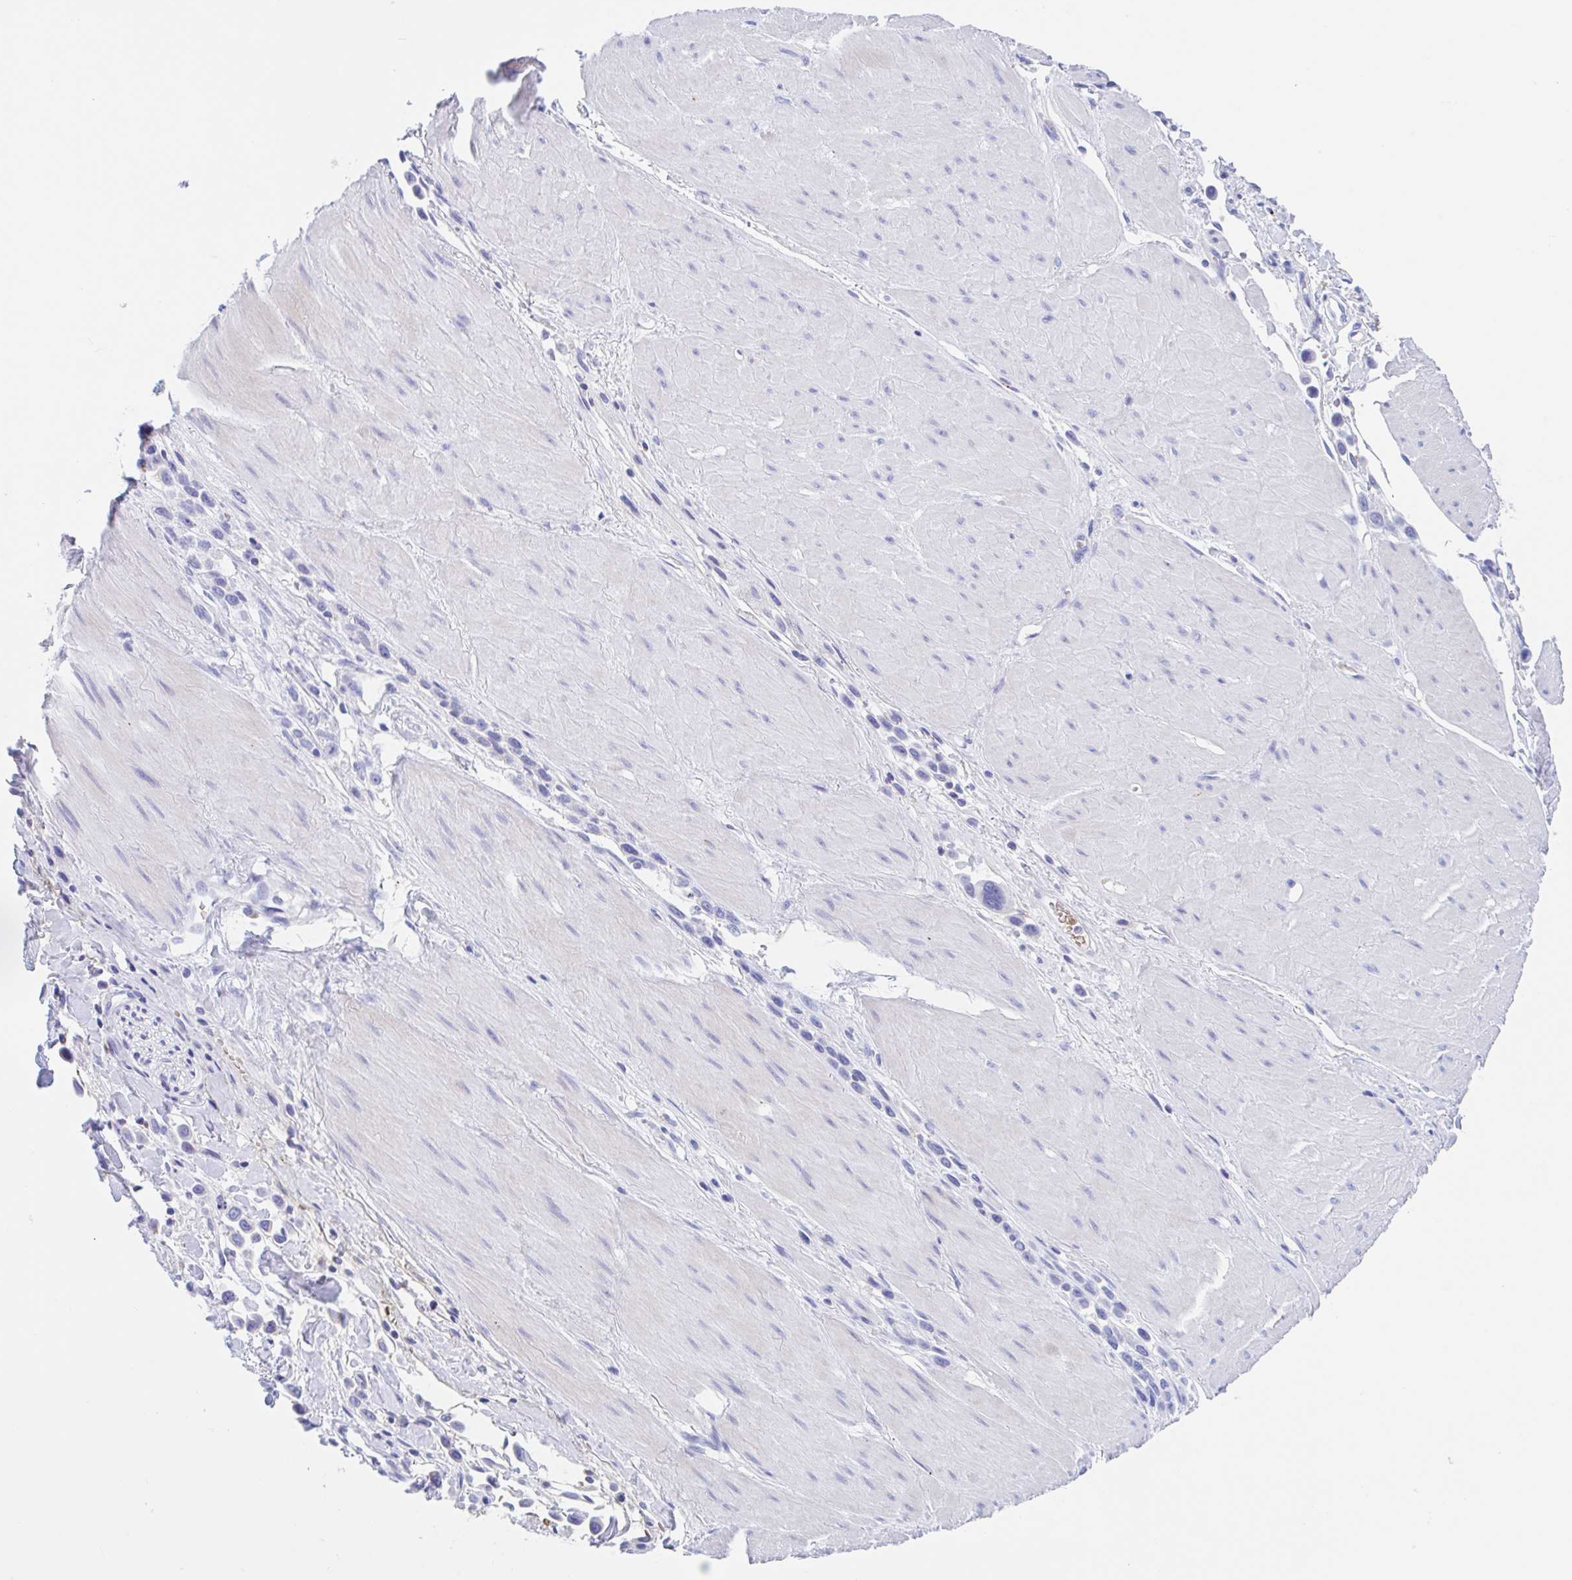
{"staining": {"intensity": "negative", "quantity": "none", "location": "none"}, "tissue": "stomach cancer", "cell_type": "Tumor cells", "image_type": "cancer", "snomed": [{"axis": "morphology", "description": "Adenocarcinoma, NOS"}, {"axis": "topography", "description": "Stomach"}], "caption": "Stomach adenocarcinoma was stained to show a protein in brown. There is no significant staining in tumor cells.", "gene": "ANKRD9", "patient": {"sex": "male", "age": 47}}